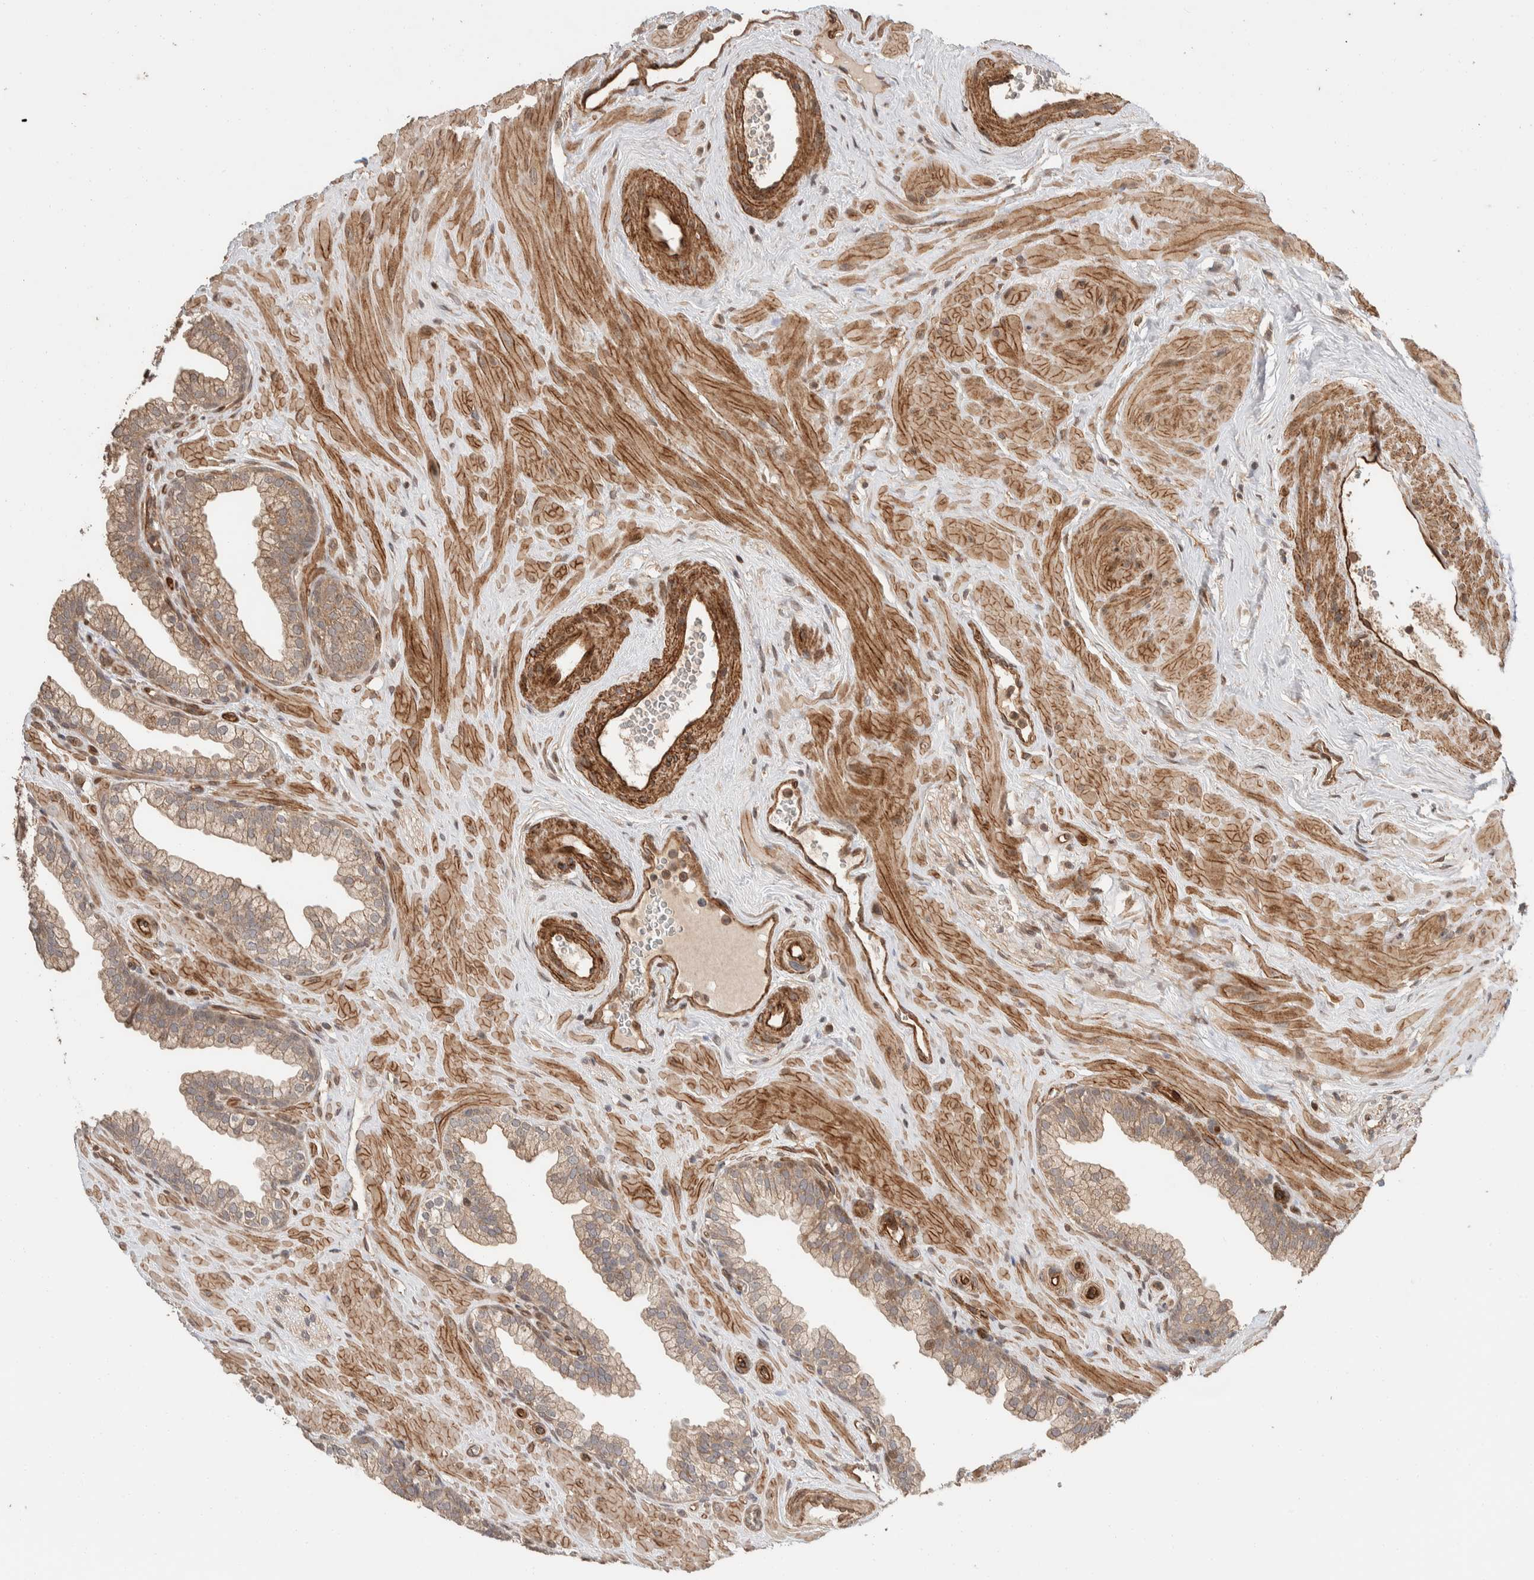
{"staining": {"intensity": "weak", "quantity": ">75%", "location": "cytoplasmic/membranous"}, "tissue": "prostate", "cell_type": "Glandular cells", "image_type": "normal", "snomed": [{"axis": "morphology", "description": "Normal tissue, NOS"}, {"axis": "morphology", "description": "Urothelial carcinoma, Low grade"}, {"axis": "topography", "description": "Urinary bladder"}, {"axis": "topography", "description": "Prostate"}], "caption": "Immunohistochemistry (DAB (3,3'-diaminobenzidine)) staining of unremarkable prostate displays weak cytoplasmic/membranous protein staining in approximately >75% of glandular cells. The protein of interest is shown in brown color, while the nuclei are stained blue.", "gene": "ERC1", "patient": {"sex": "male", "age": 60}}